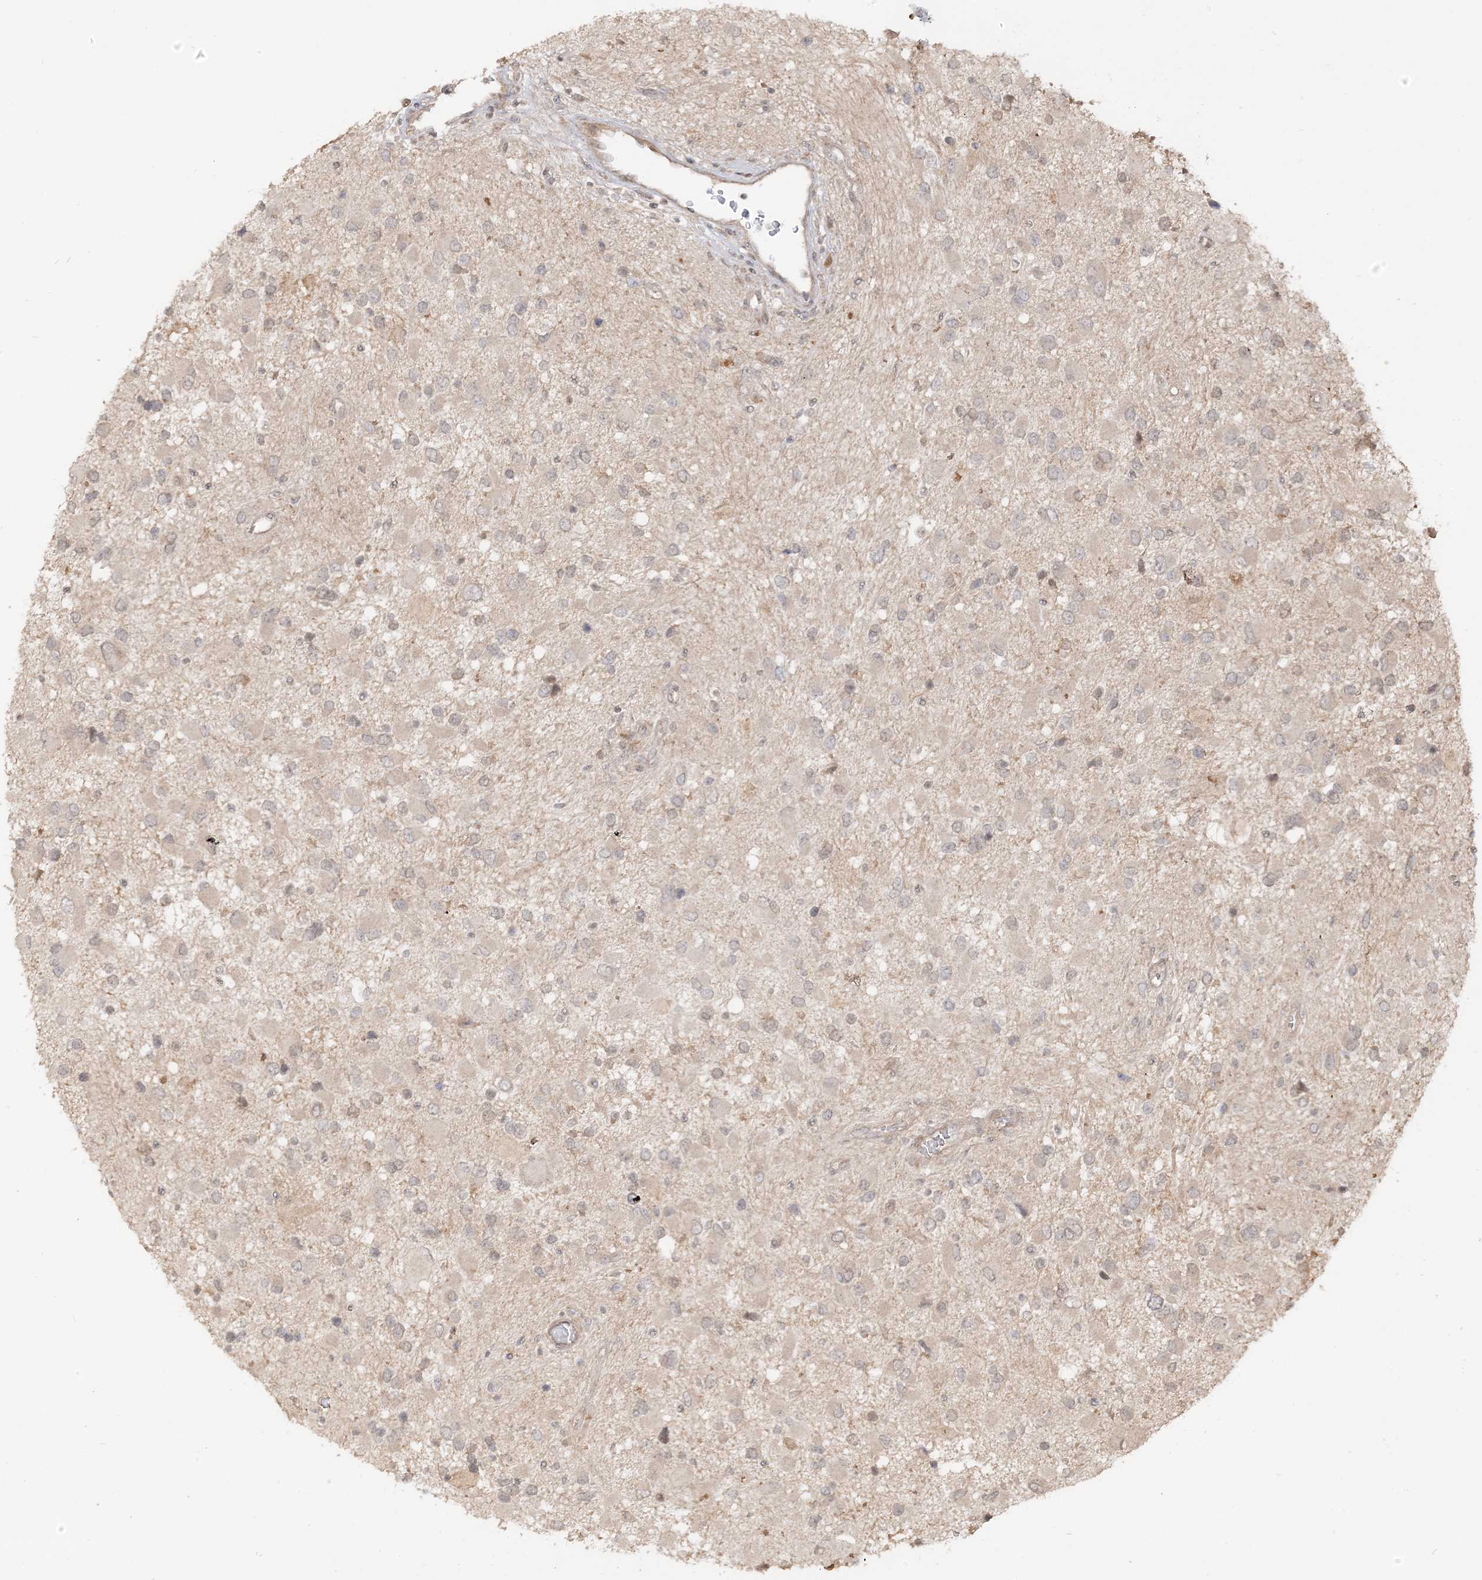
{"staining": {"intensity": "negative", "quantity": "none", "location": "none"}, "tissue": "glioma", "cell_type": "Tumor cells", "image_type": "cancer", "snomed": [{"axis": "morphology", "description": "Glioma, malignant, High grade"}, {"axis": "topography", "description": "Brain"}], "caption": "Tumor cells show no significant protein expression in malignant high-grade glioma. (Brightfield microscopy of DAB (3,3'-diaminobenzidine) immunohistochemistry at high magnification).", "gene": "TBCC", "patient": {"sex": "male", "age": 53}}